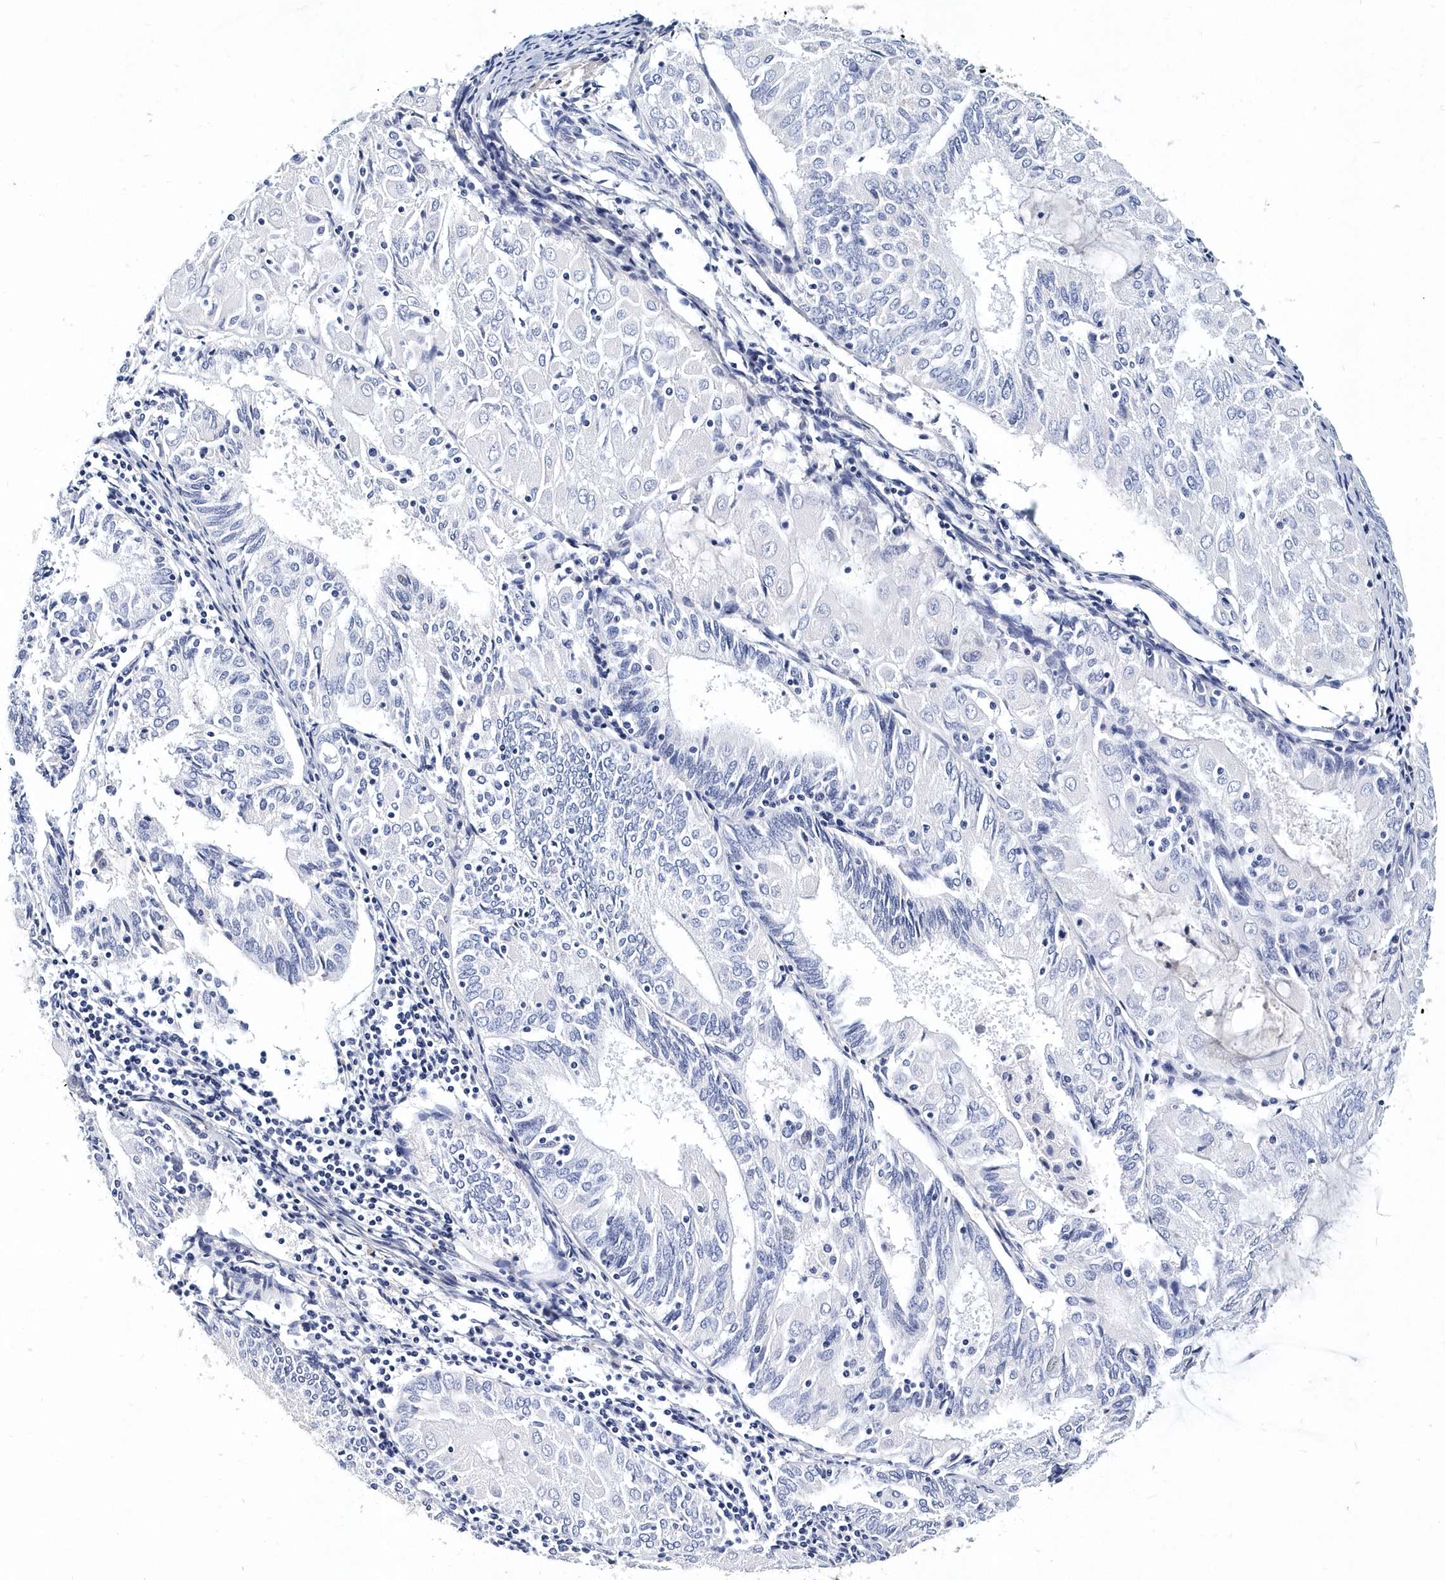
{"staining": {"intensity": "negative", "quantity": "none", "location": "none"}, "tissue": "endometrial cancer", "cell_type": "Tumor cells", "image_type": "cancer", "snomed": [{"axis": "morphology", "description": "Adenocarcinoma, NOS"}, {"axis": "topography", "description": "Endometrium"}], "caption": "DAB (3,3'-diaminobenzidine) immunohistochemical staining of human endometrial adenocarcinoma displays no significant expression in tumor cells.", "gene": "ITGA2B", "patient": {"sex": "female", "age": 81}}